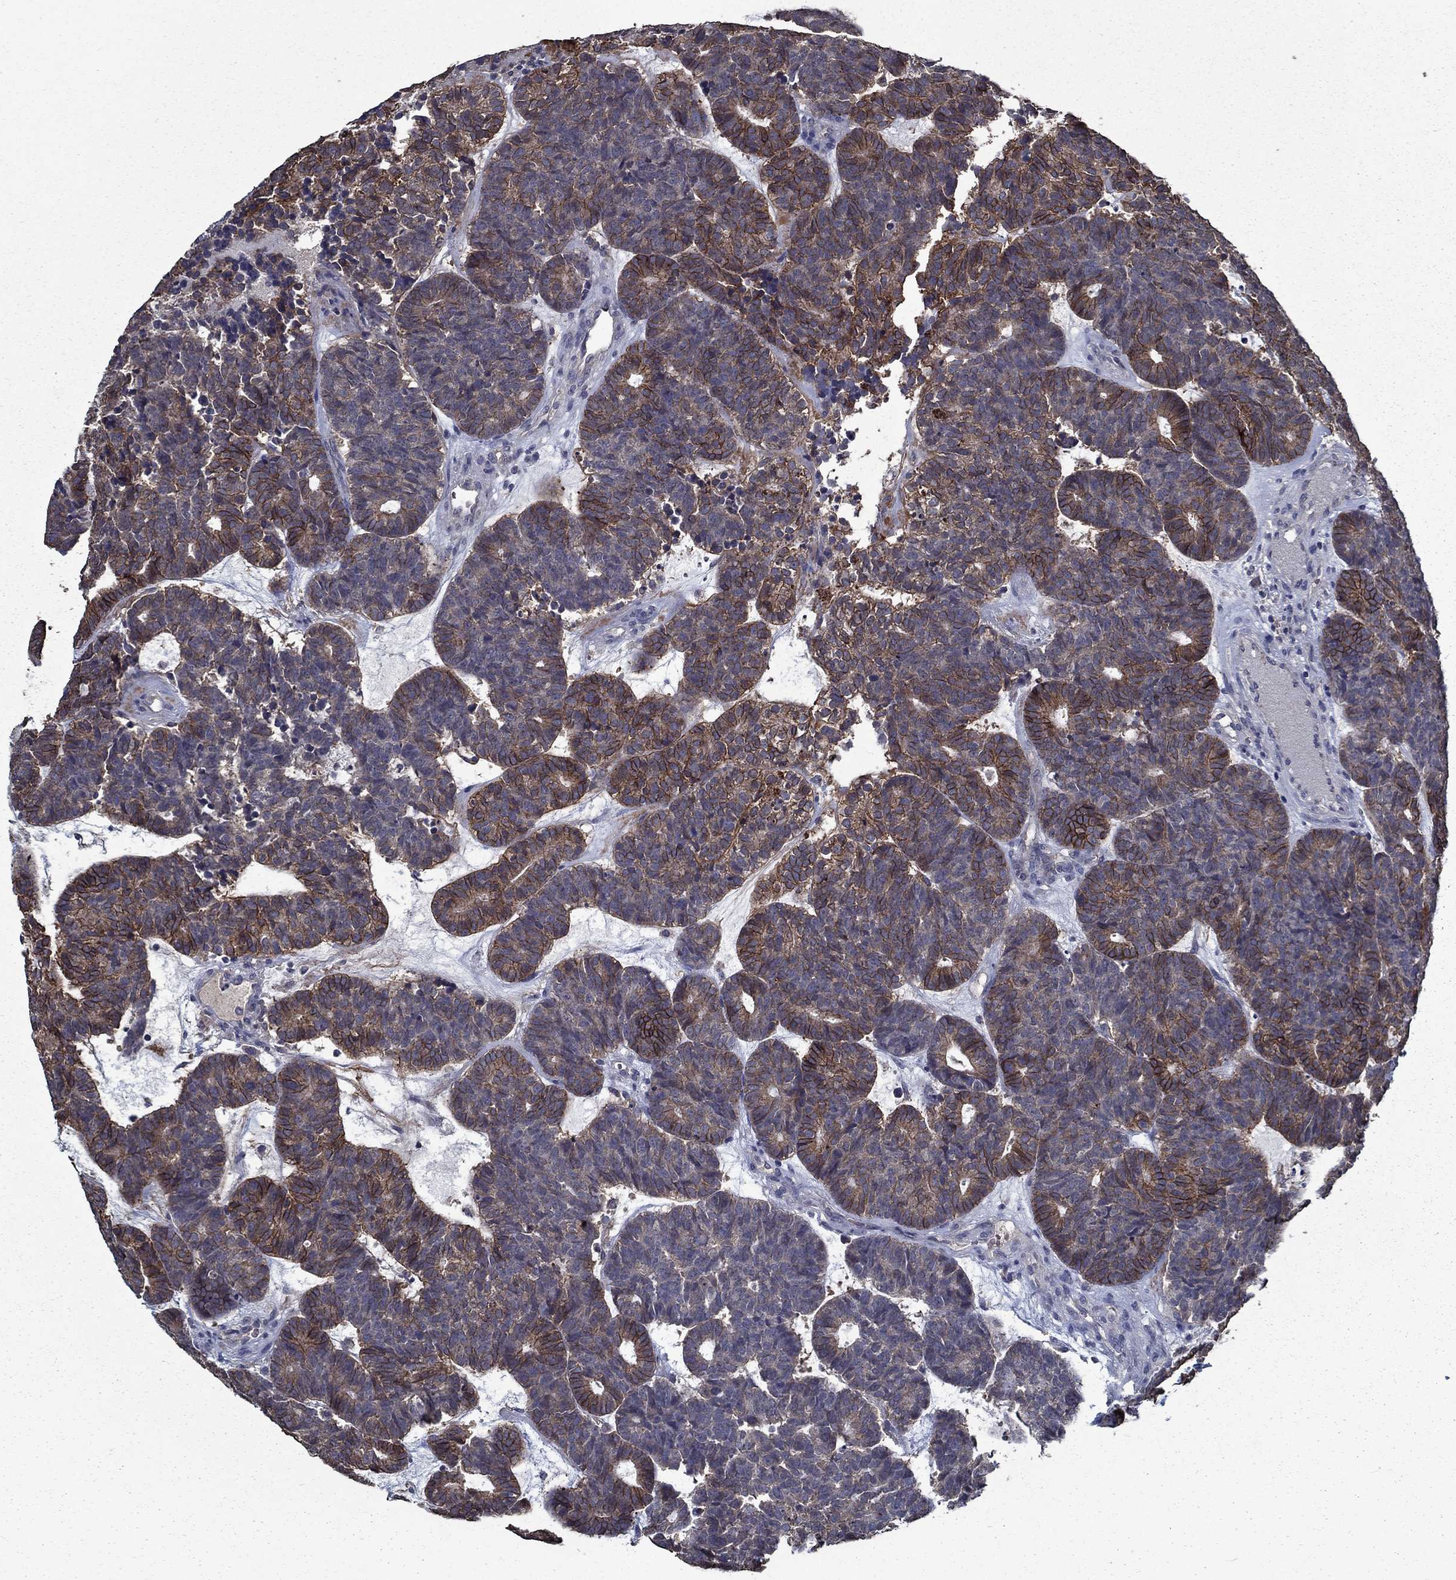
{"staining": {"intensity": "strong", "quantity": "25%-75%", "location": "cytoplasmic/membranous"}, "tissue": "head and neck cancer", "cell_type": "Tumor cells", "image_type": "cancer", "snomed": [{"axis": "morphology", "description": "Adenocarcinoma, NOS"}, {"axis": "topography", "description": "Head-Neck"}], "caption": "A brown stain highlights strong cytoplasmic/membranous staining of a protein in head and neck adenocarcinoma tumor cells.", "gene": "SLC44A1", "patient": {"sex": "female", "age": 81}}